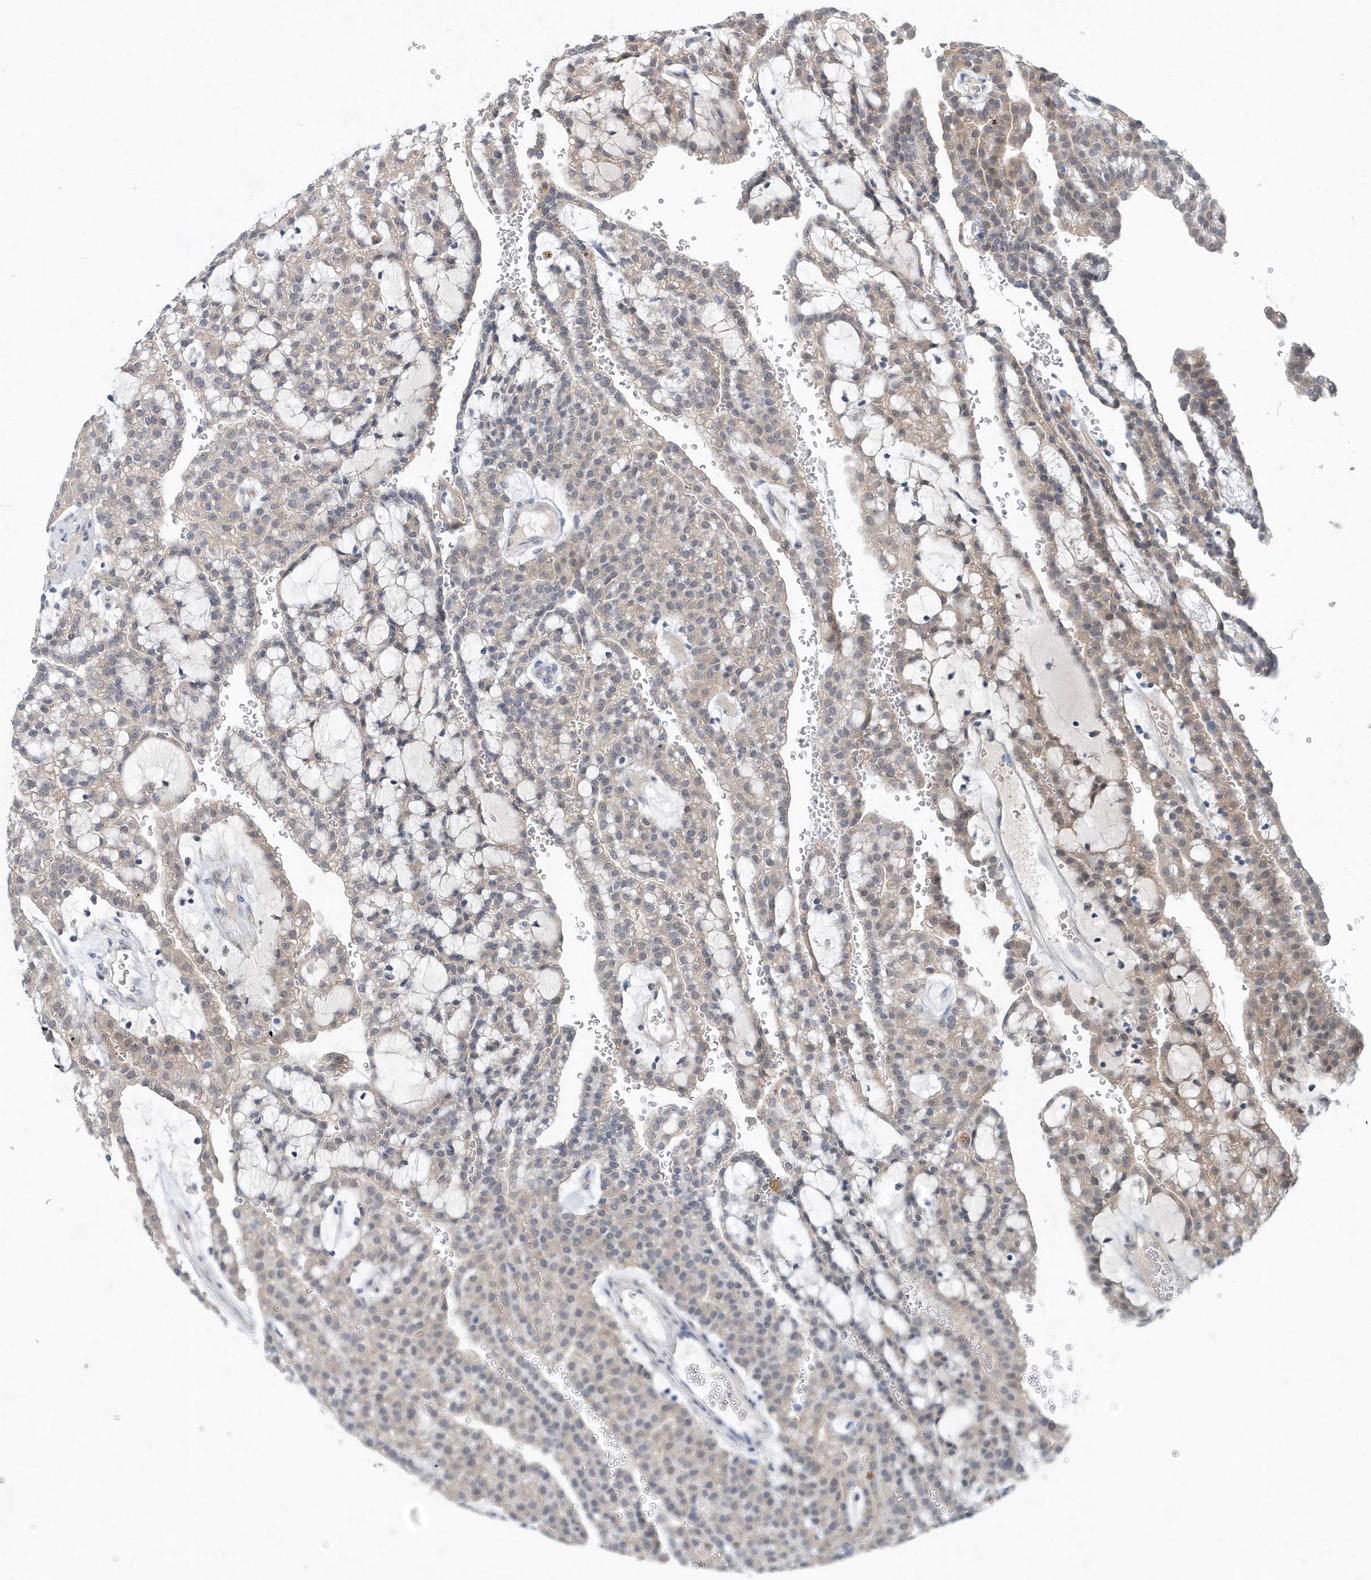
{"staining": {"intensity": "weak", "quantity": "25%-75%", "location": "cytoplasmic/membranous"}, "tissue": "renal cancer", "cell_type": "Tumor cells", "image_type": "cancer", "snomed": [{"axis": "morphology", "description": "Adenocarcinoma, NOS"}, {"axis": "topography", "description": "Kidney"}], "caption": "This photomicrograph exhibits renal cancer (adenocarcinoma) stained with immunohistochemistry to label a protein in brown. The cytoplasmic/membranous of tumor cells show weak positivity for the protein. Nuclei are counter-stained blue.", "gene": "PFN2", "patient": {"sex": "male", "age": 63}}